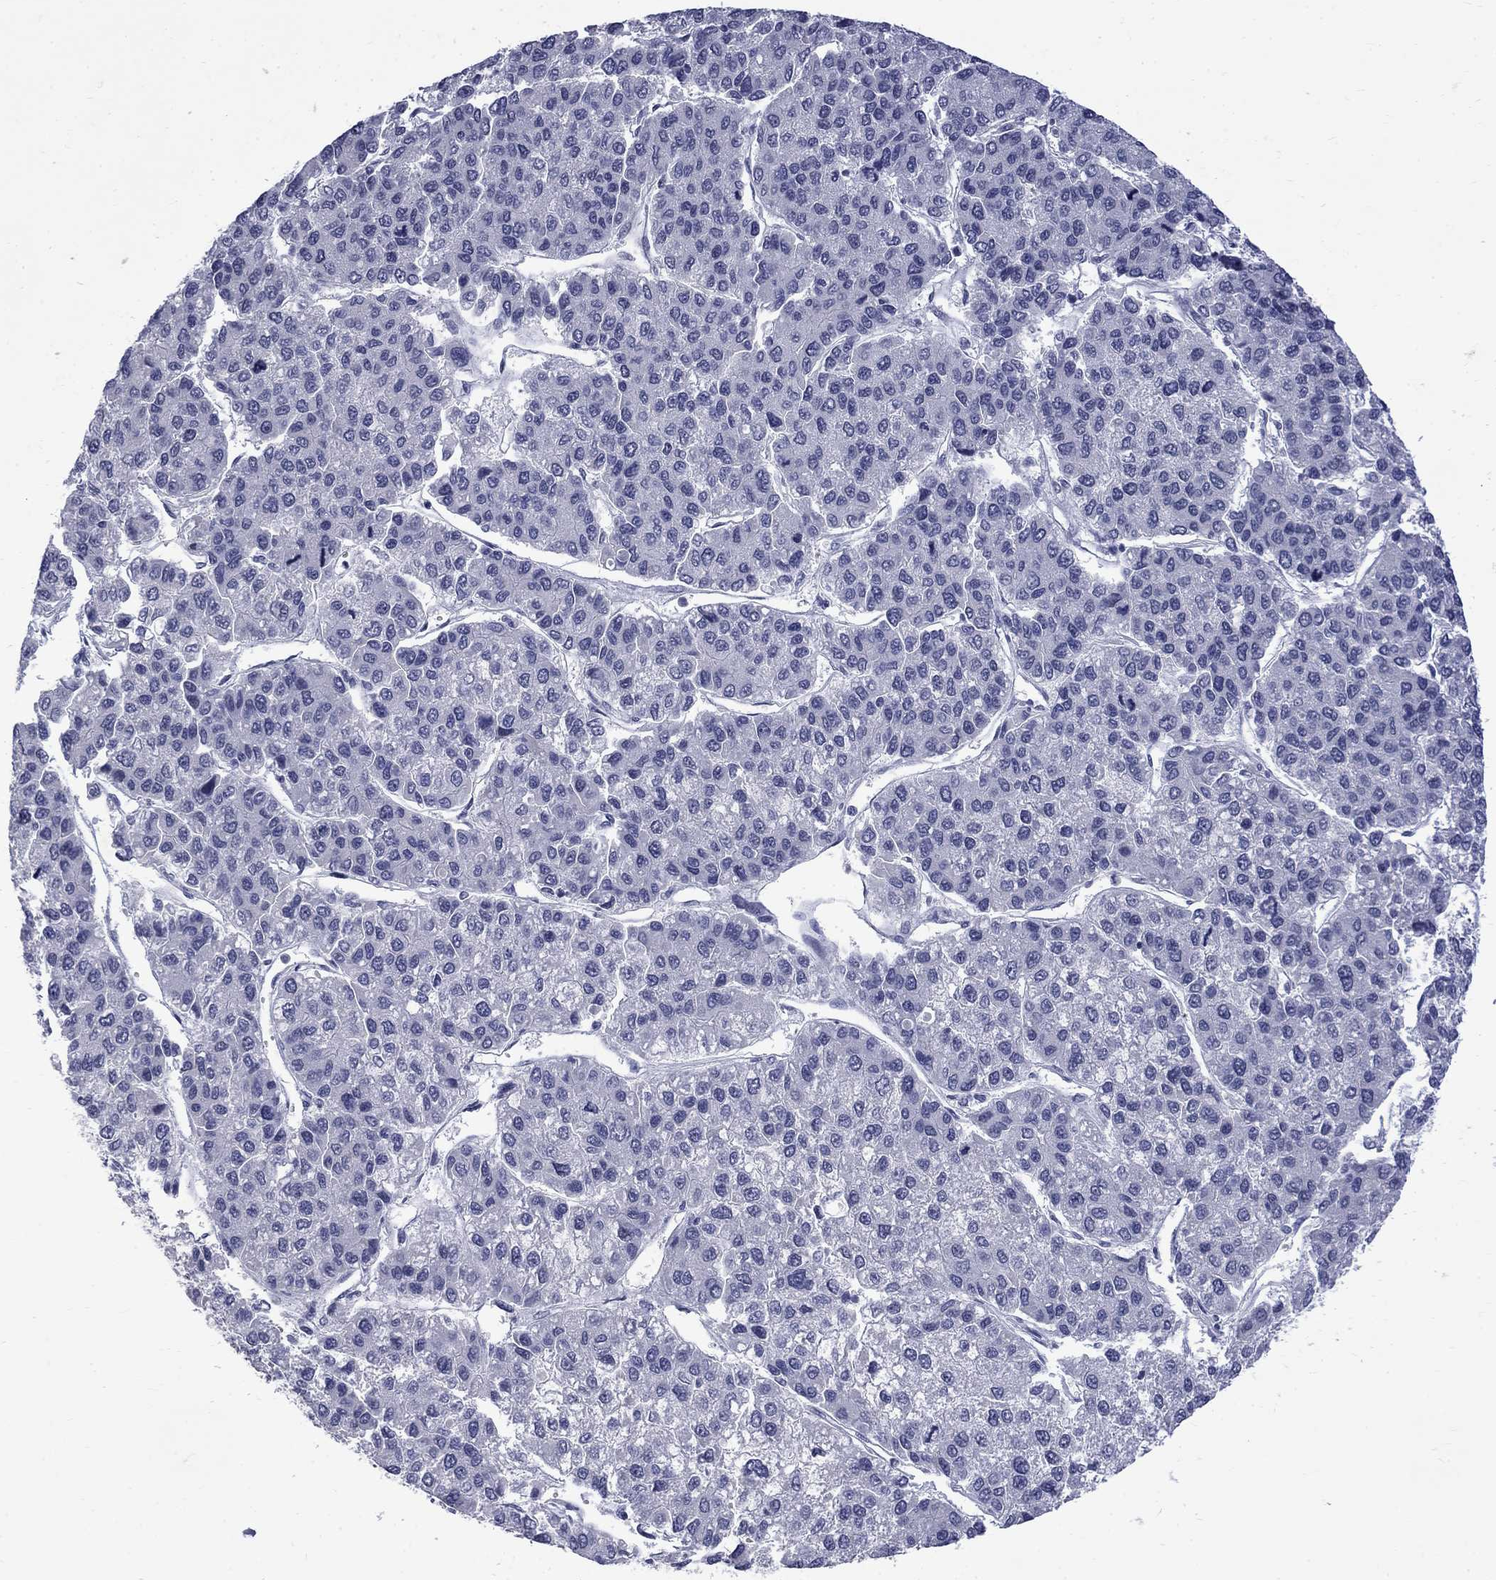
{"staining": {"intensity": "negative", "quantity": "none", "location": "none"}, "tissue": "liver cancer", "cell_type": "Tumor cells", "image_type": "cancer", "snomed": [{"axis": "morphology", "description": "Carcinoma, Hepatocellular, NOS"}, {"axis": "topography", "description": "Liver"}], "caption": "Tumor cells show no significant protein positivity in liver cancer.", "gene": "CTNND2", "patient": {"sex": "female", "age": 66}}